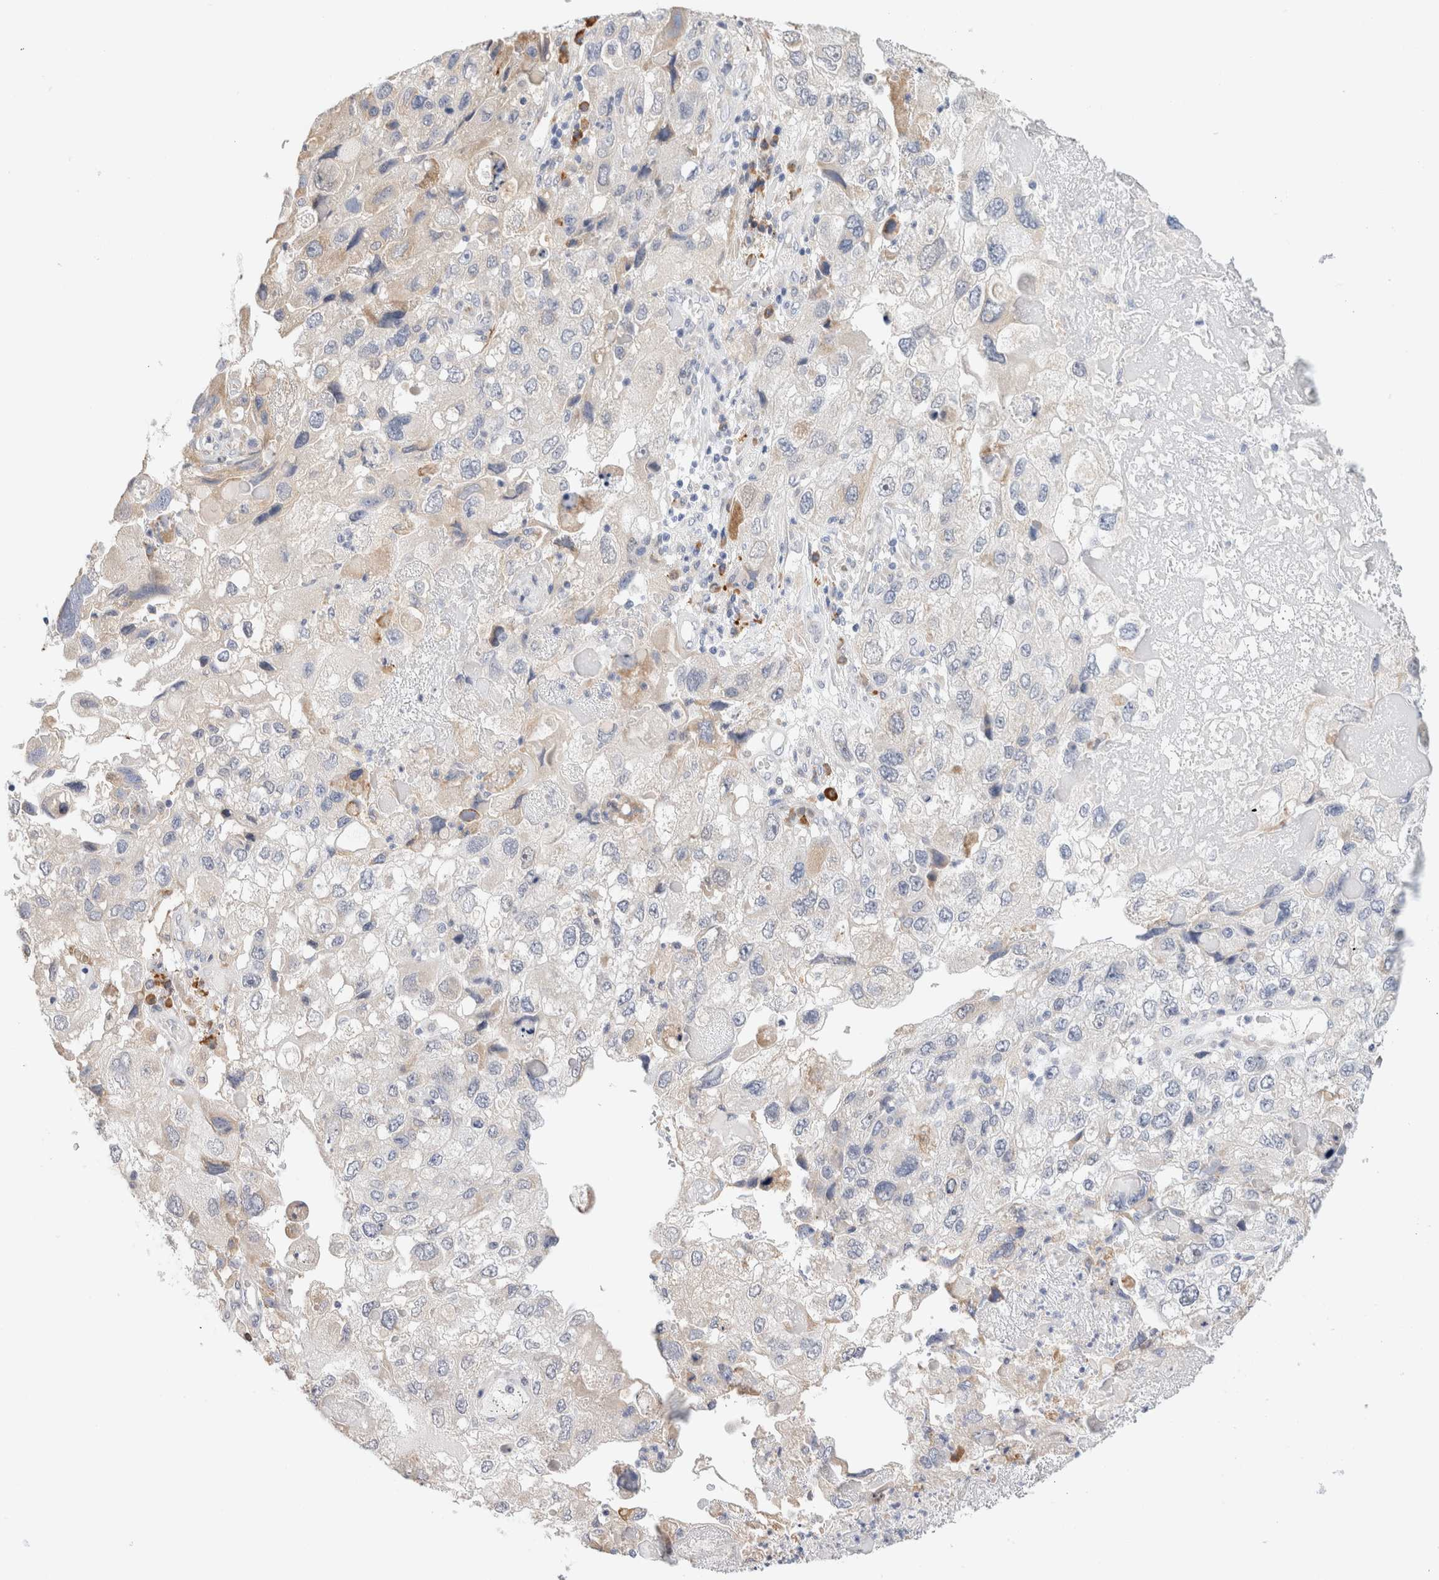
{"staining": {"intensity": "weak", "quantity": "<25%", "location": "cytoplasmic/membranous"}, "tissue": "endometrial cancer", "cell_type": "Tumor cells", "image_type": "cancer", "snomed": [{"axis": "morphology", "description": "Adenocarcinoma, NOS"}, {"axis": "topography", "description": "Endometrium"}], "caption": "IHC histopathology image of human endometrial cancer (adenocarcinoma) stained for a protein (brown), which shows no positivity in tumor cells. Nuclei are stained in blue.", "gene": "GADD45G", "patient": {"sex": "female", "age": 49}}